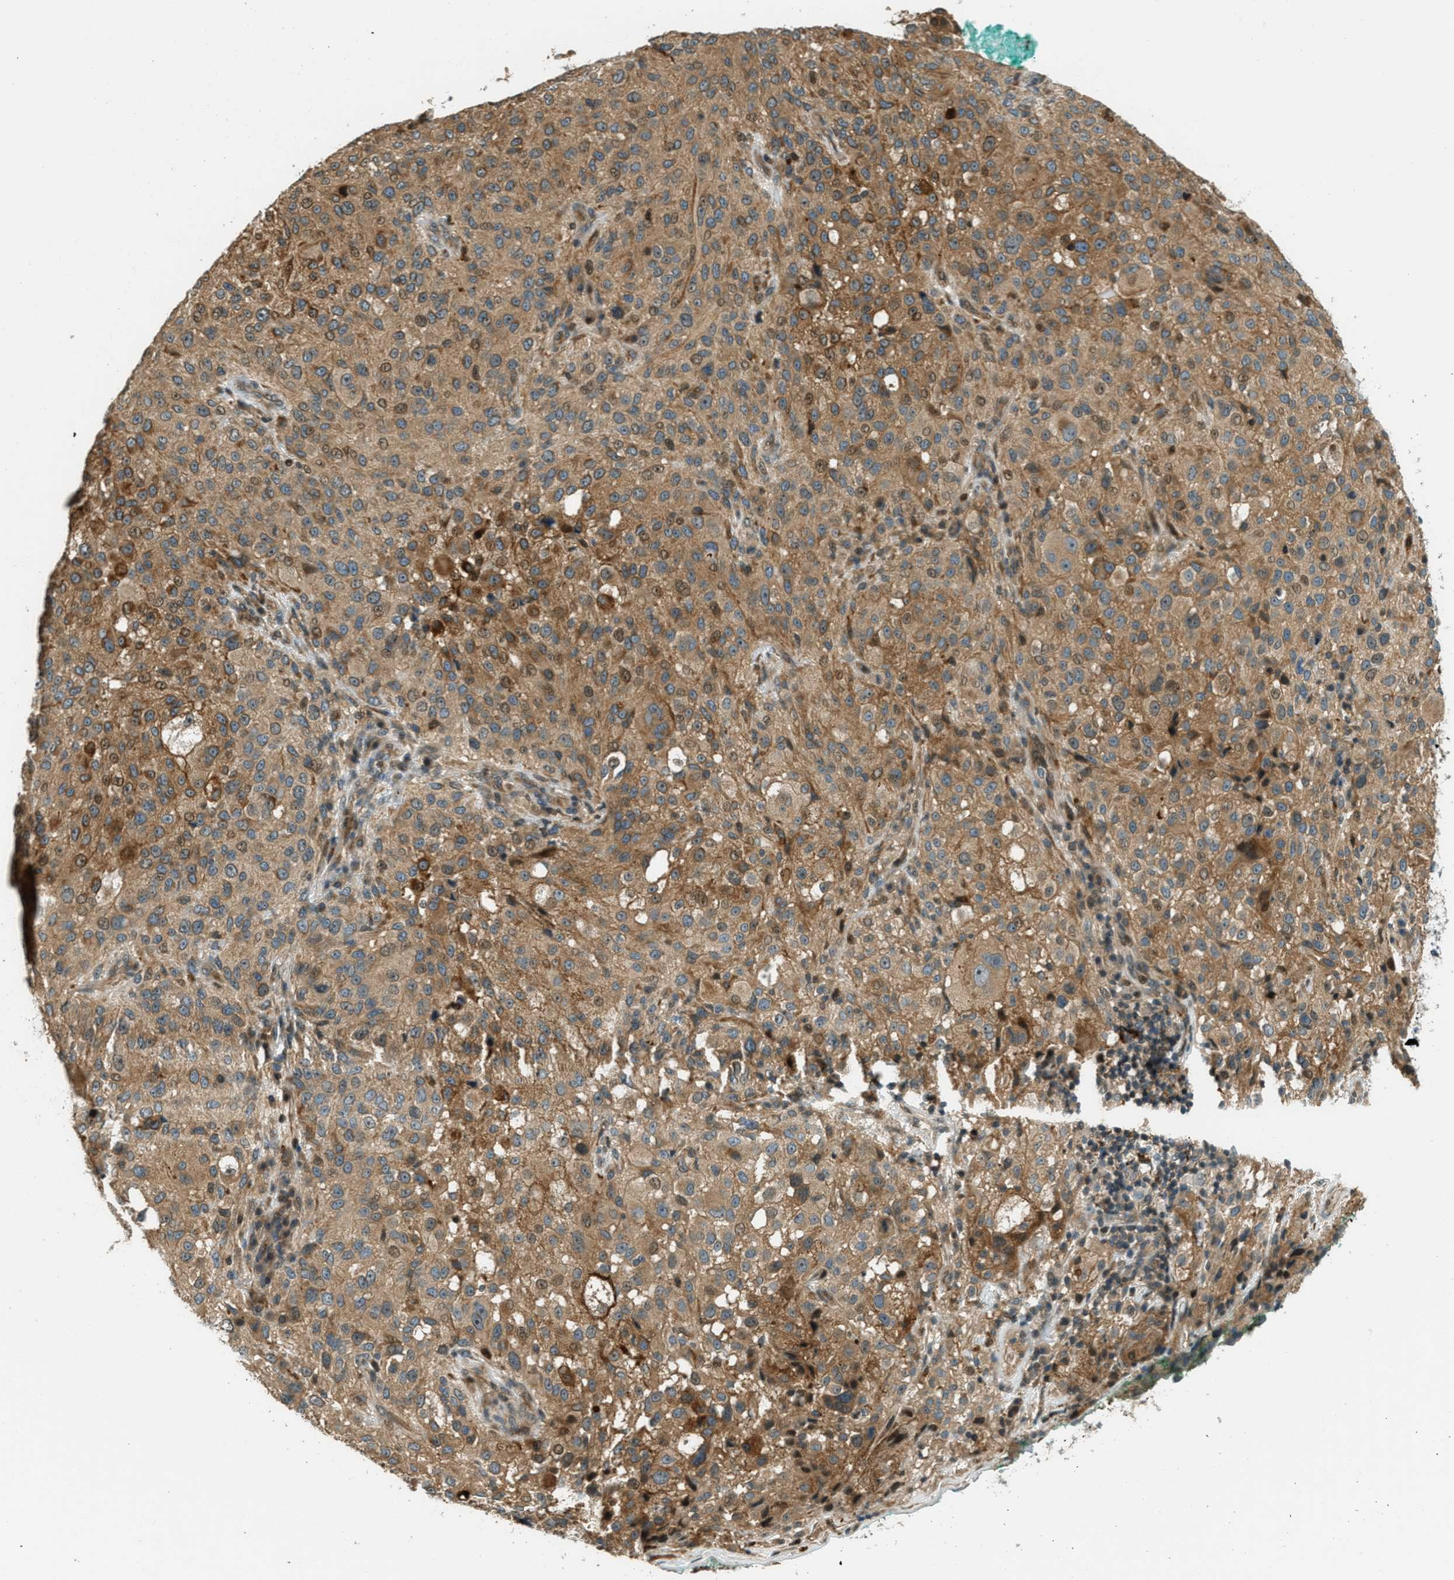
{"staining": {"intensity": "moderate", "quantity": ">75%", "location": "cytoplasmic/membranous"}, "tissue": "melanoma", "cell_type": "Tumor cells", "image_type": "cancer", "snomed": [{"axis": "morphology", "description": "Necrosis, NOS"}, {"axis": "morphology", "description": "Malignant melanoma, NOS"}, {"axis": "topography", "description": "Skin"}], "caption": "A medium amount of moderate cytoplasmic/membranous expression is appreciated in about >75% of tumor cells in malignant melanoma tissue. (brown staining indicates protein expression, while blue staining denotes nuclei).", "gene": "PTPN23", "patient": {"sex": "female", "age": 87}}